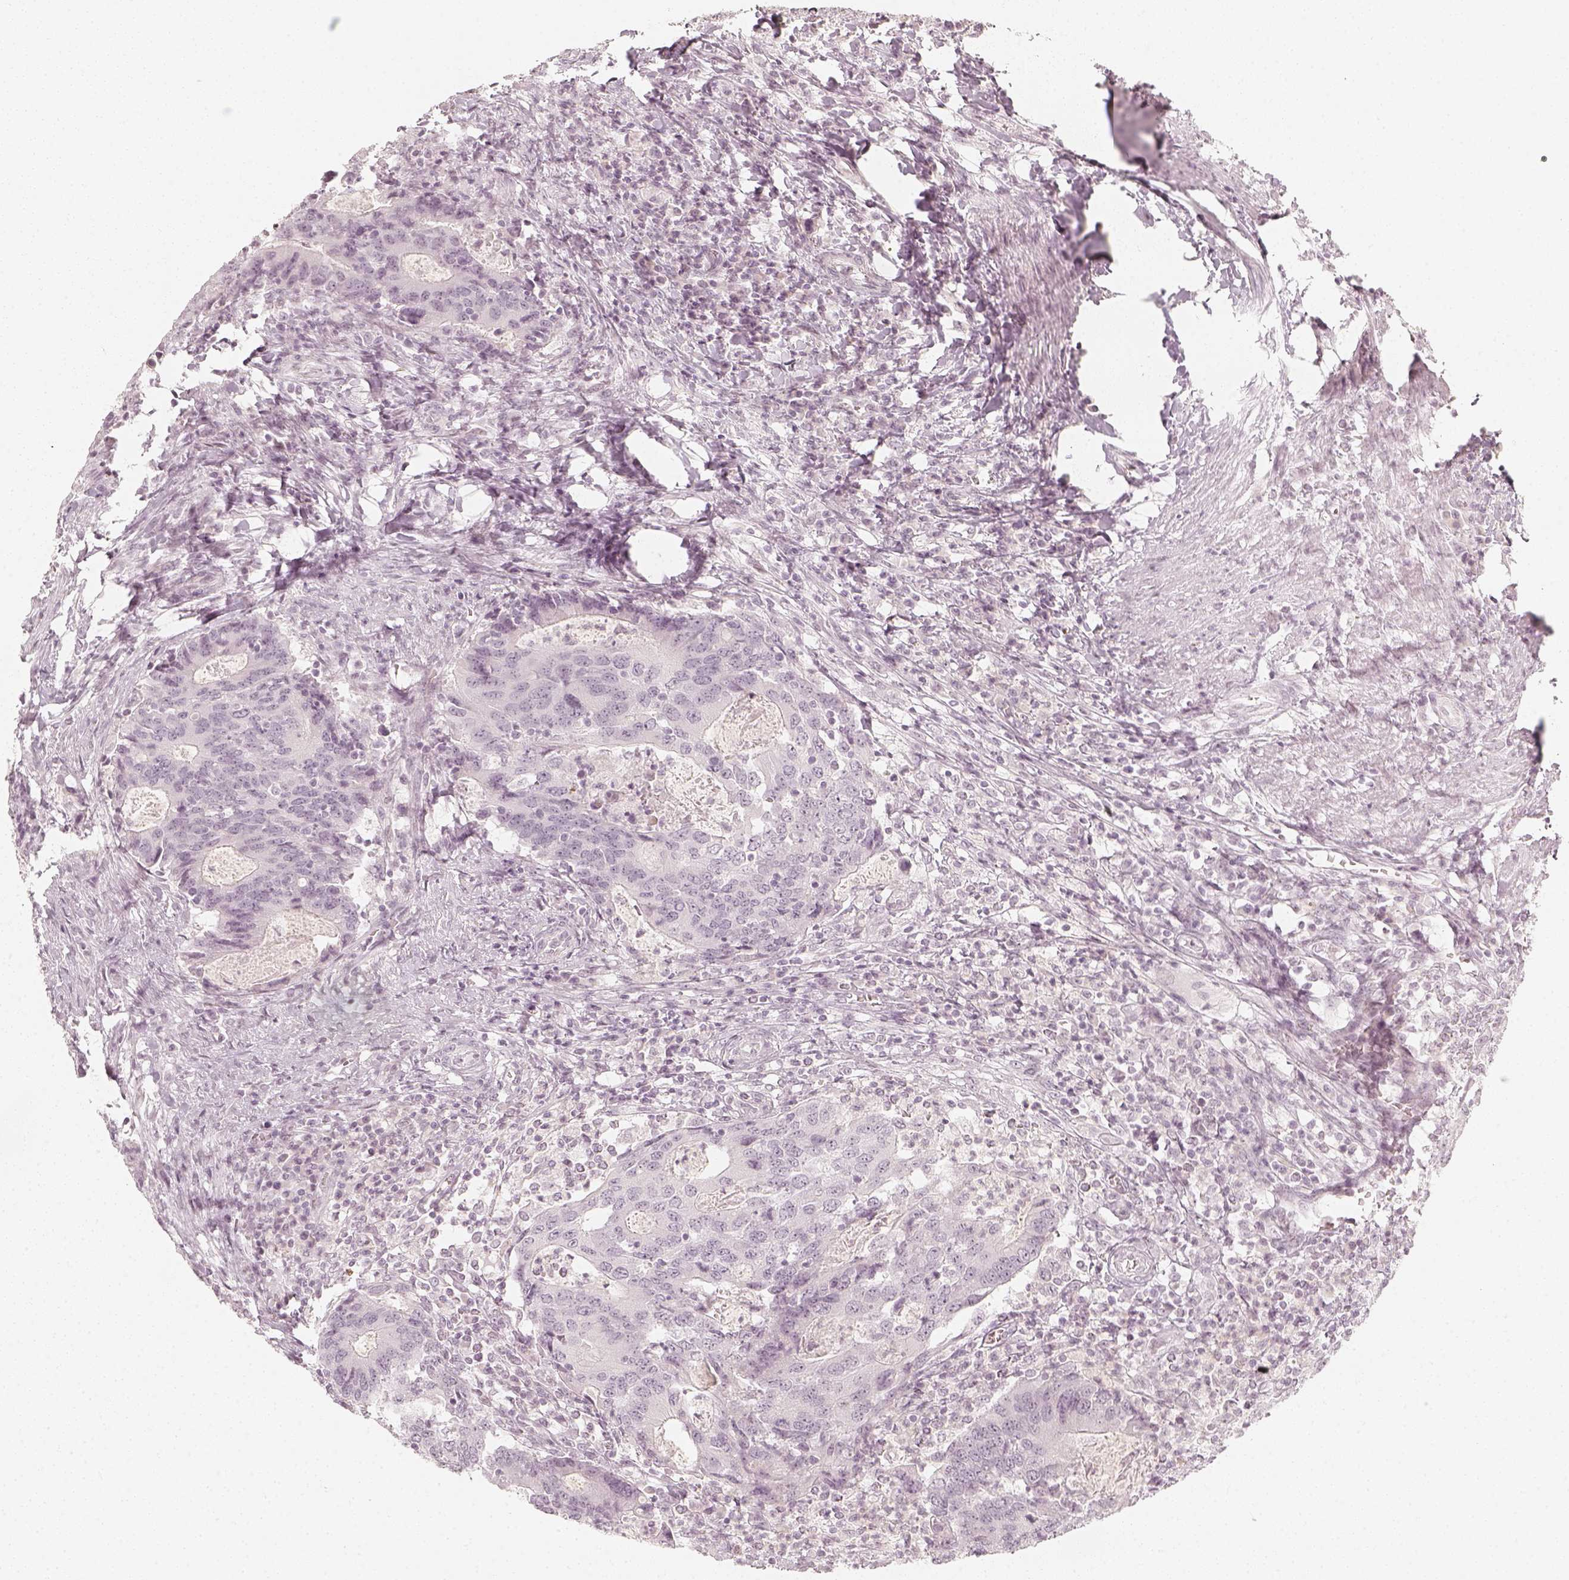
{"staining": {"intensity": "negative", "quantity": "none", "location": "none"}, "tissue": "colorectal cancer", "cell_type": "Tumor cells", "image_type": "cancer", "snomed": [{"axis": "morphology", "description": "Adenocarcinoma, NOS"}, {"axis": "topography", "description": "Colon"}], "caption": "This is an IHC image of human adenocarcinoma (colorectal). There is no expression in tumor cells.", "gene": "KRTAP2-1", "patient": {"sex": "male", "age": 67}}